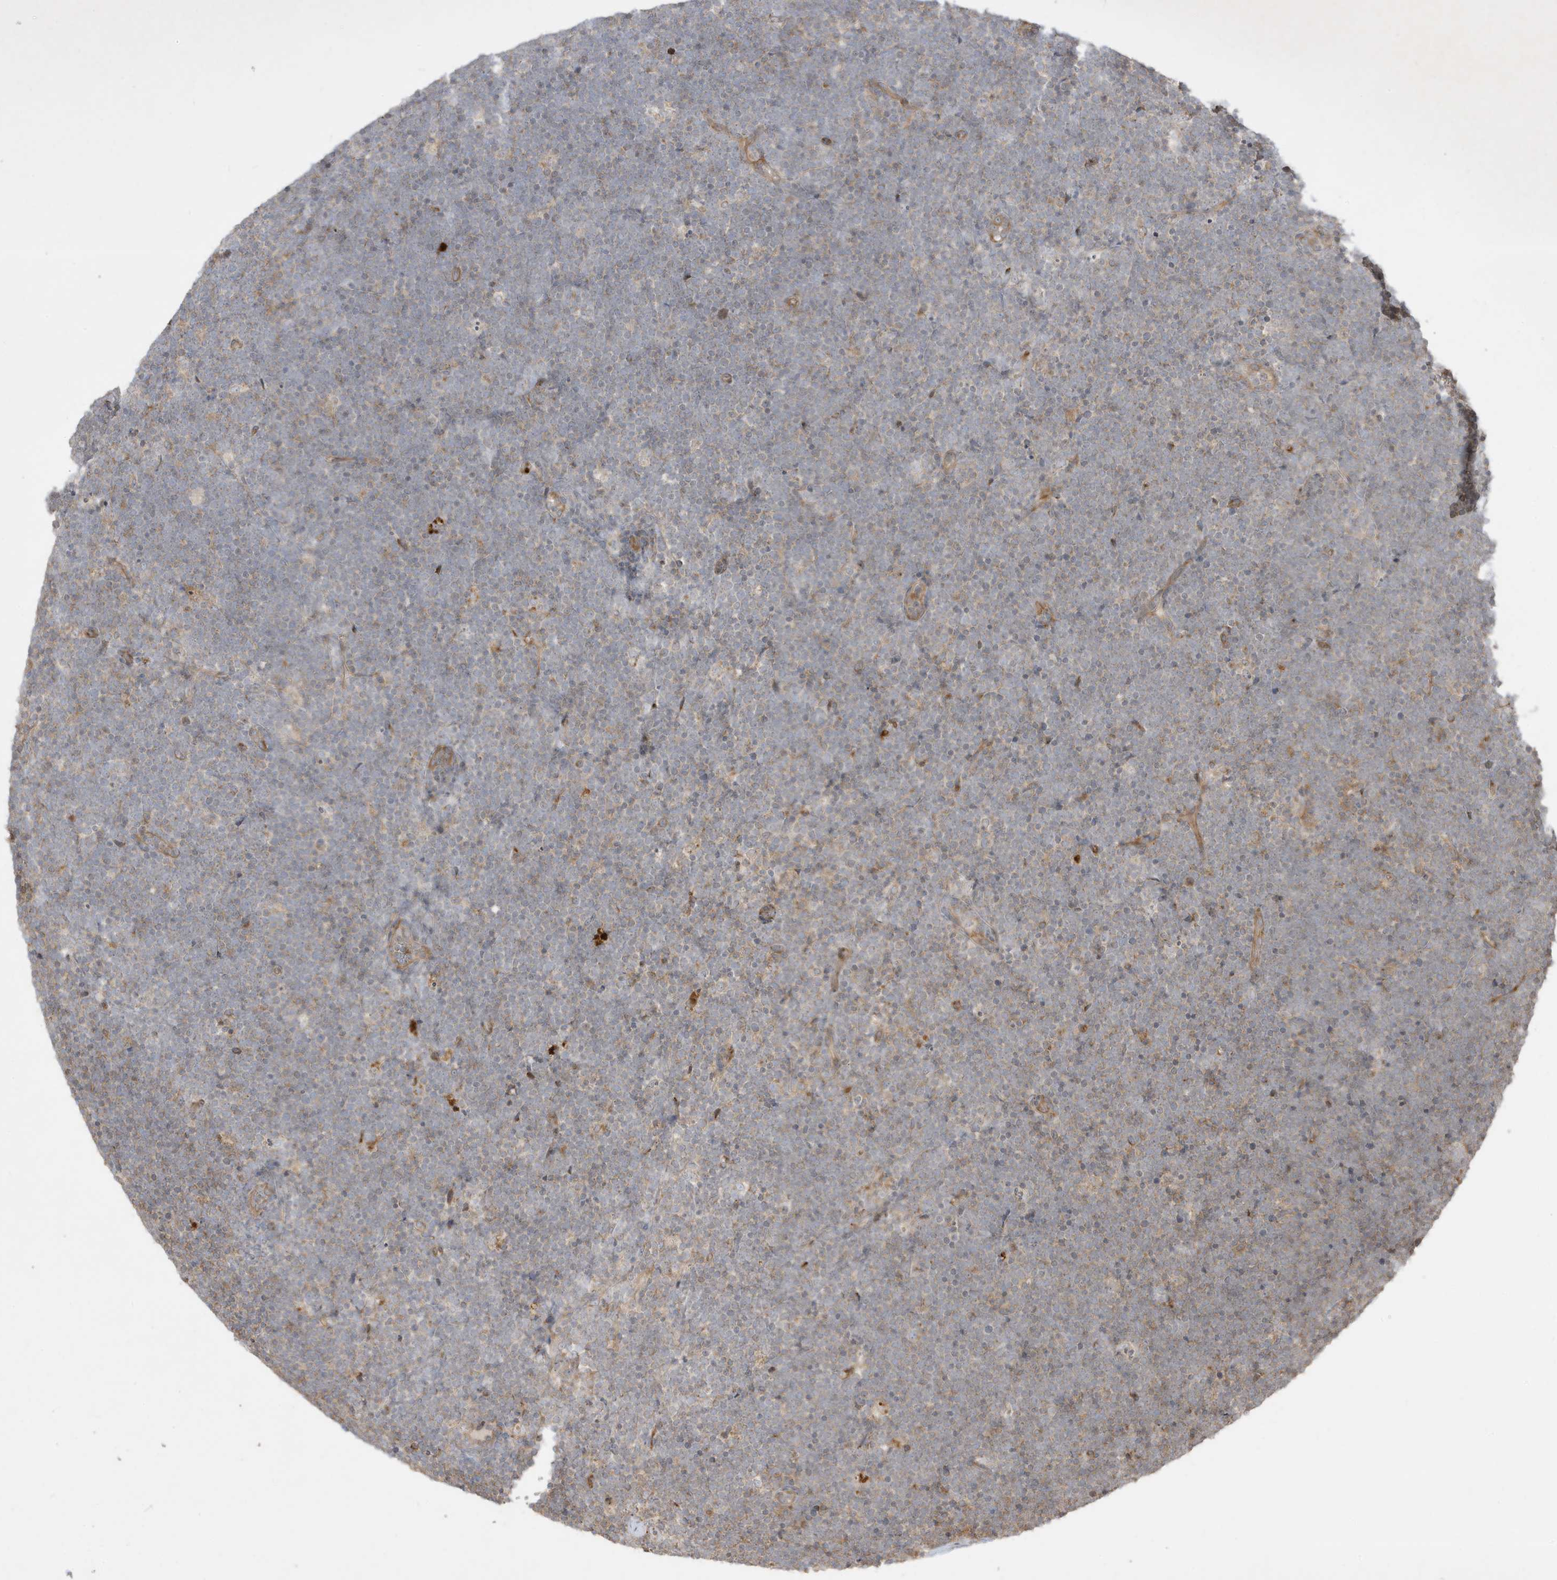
{"staining": {"intensity": "weak", "quantity": "<25%", "location": "cytoplasmic/membranous"}, "tissue": "lymphoma", "cell_type": "Tumor cells", "image_type": "cancer", "snomed": [{"axis": "morphology", "description": "Malignant lymphoma, non-Hodgkin's type, High grade"}, {"axis": "topography", "description": "Lymph node"}], "caption": "A high-resolution micrograph shows IHC staining of high-grade malignant lymphoma, non-Hodgkin's type, which exhibits no significant staining in tumor cells.", "gene": "IFT57", "patient": {"sex": "male", "age": 13}}